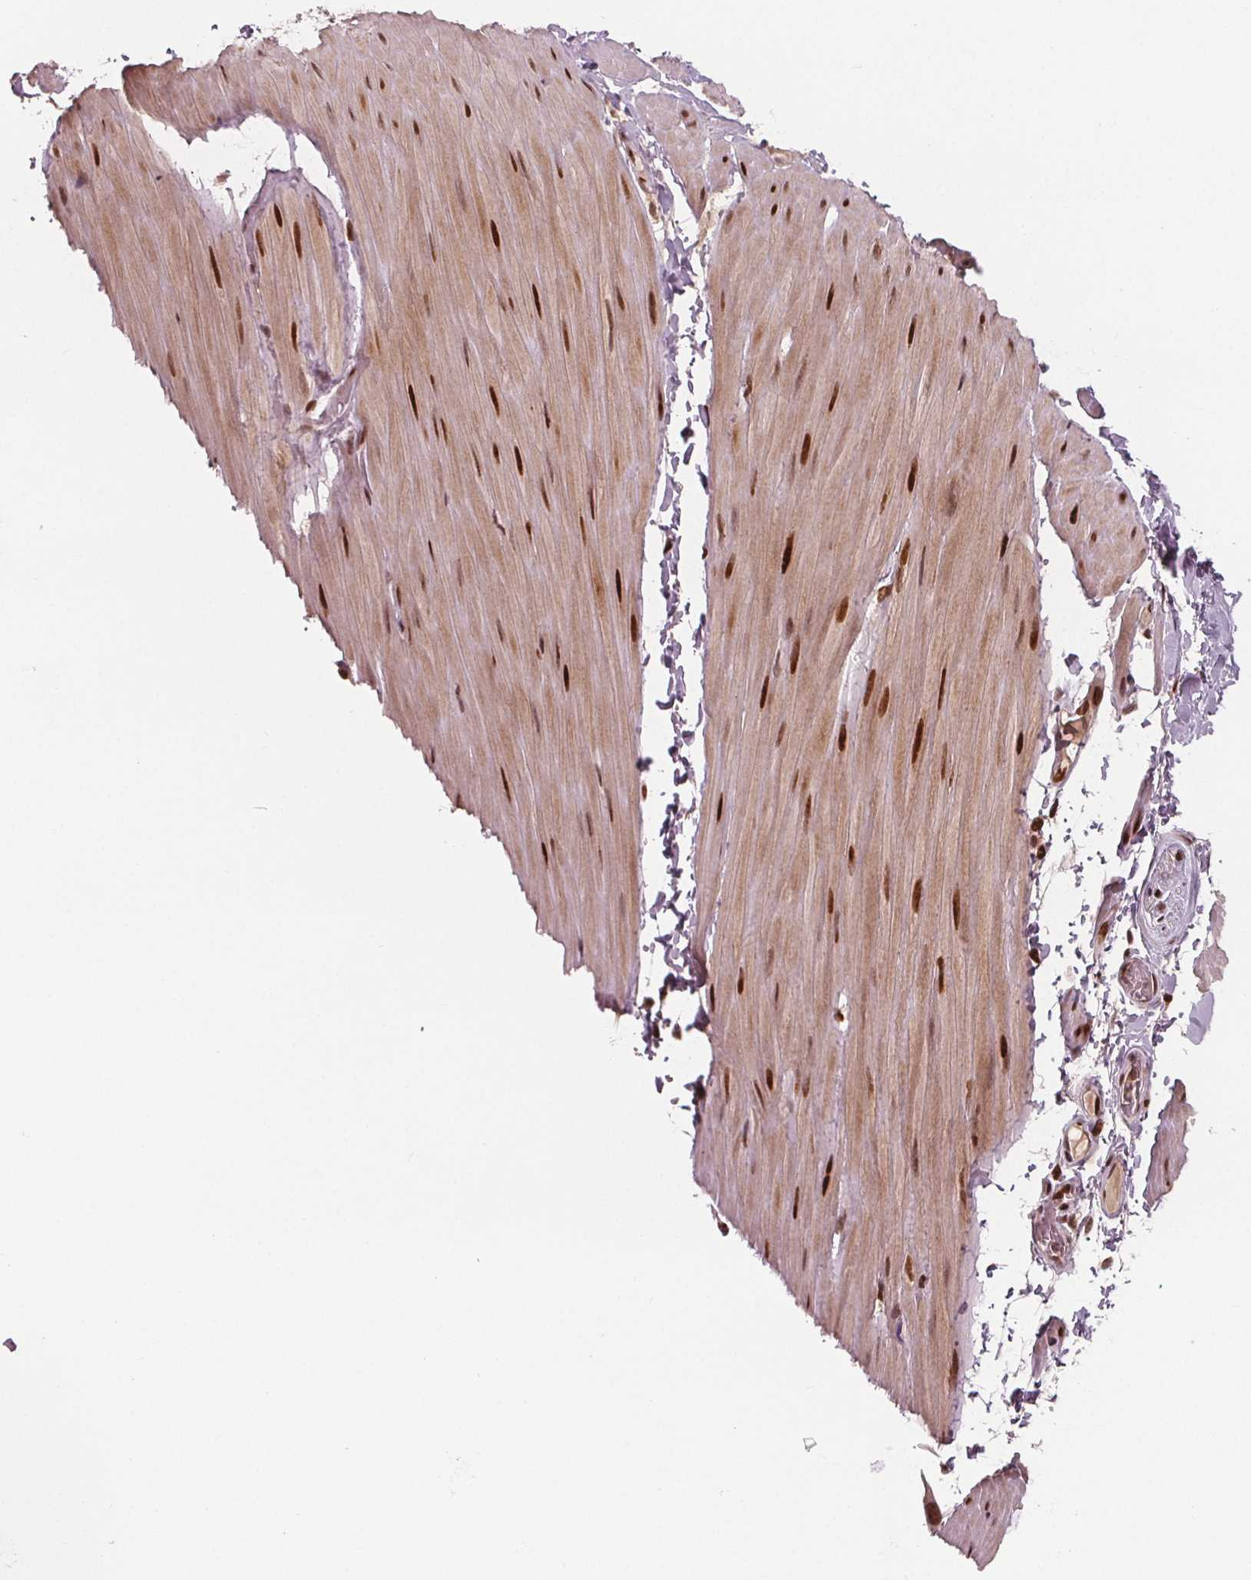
{"staining": {"intensity": "moderate", "quantity": "<25%", "location": "nuclear"}, "tissue": "adipose tissue", "cell_type": "Adipocytes", "image_type": "normal", "snomed": [{"axis": "morphology", "description": "Normal tissue, NOS"}, {"axis": "topography", "description": "Smooth muscle"}, {"axis": "topography", "description": "Peripheral nerve tissue"}], "caption": "Moderate nuclear staining for a protein is present in approximately <25% of adipocytes of normal adipose tissue using IHC.", "gene": "SNRNP35", "patient": {"sex": "male", "age": 58}}